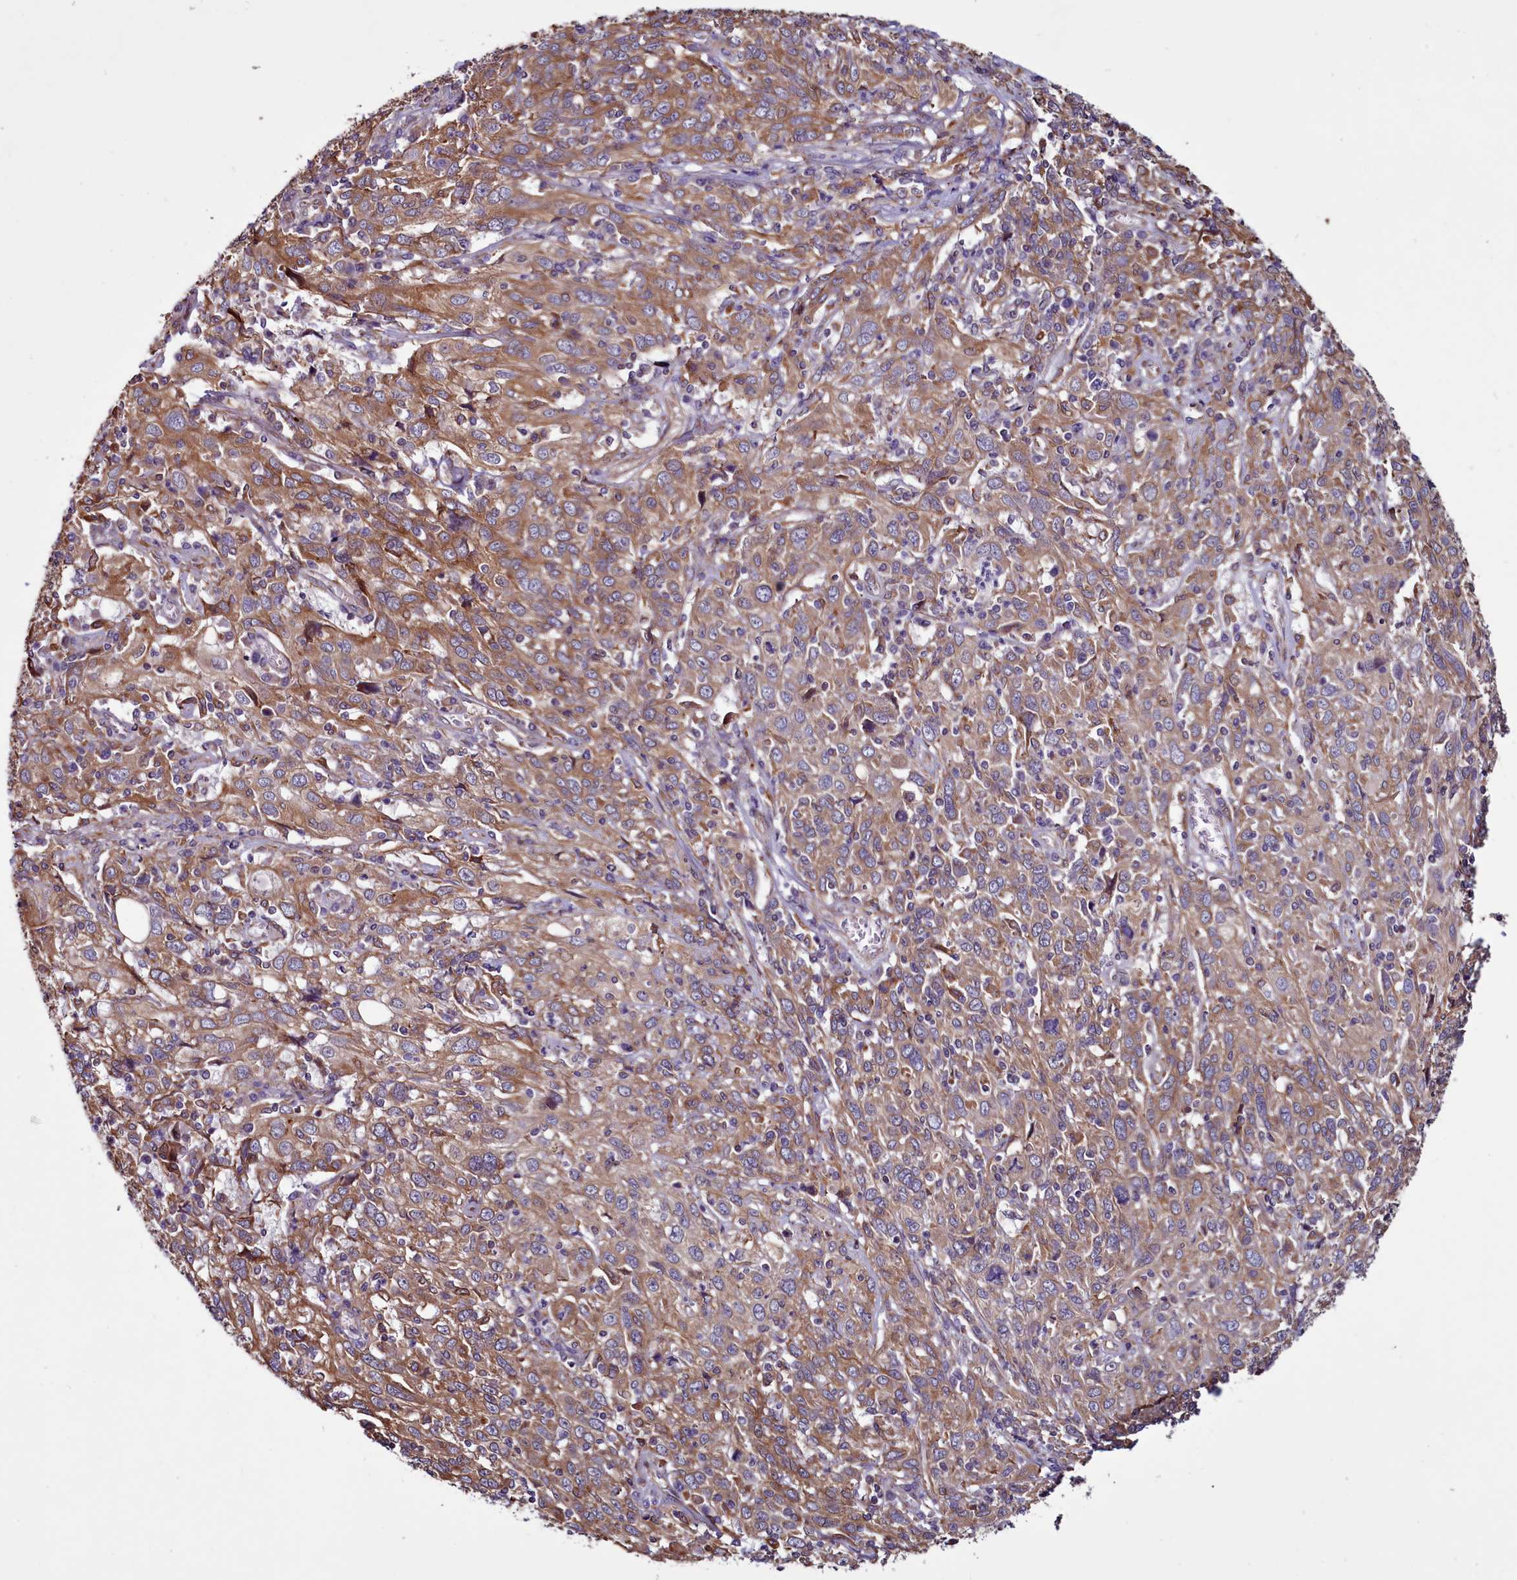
{"staining": {"intensity": "moderate", "quantity": "25%-75%", "location": "cytoplasmic/membranous"}, "tissue": "cervical cancer", "cell_type": "Tumor cells", "image_type": "cancer", "snomed": [{"axis": "morphology", "description": "Squamous cell carcinoma, NOS"}, {"axis": "topography", "description": "Cervix"}], "caption": "The histopathology image displays staining of cervical cancer, revealing moderate cytoplasmic/membranous protein positivity (brown color) within tumor cells.", "gene": "MCRIP1", "patient": {"sex": "female", "age": 46}}